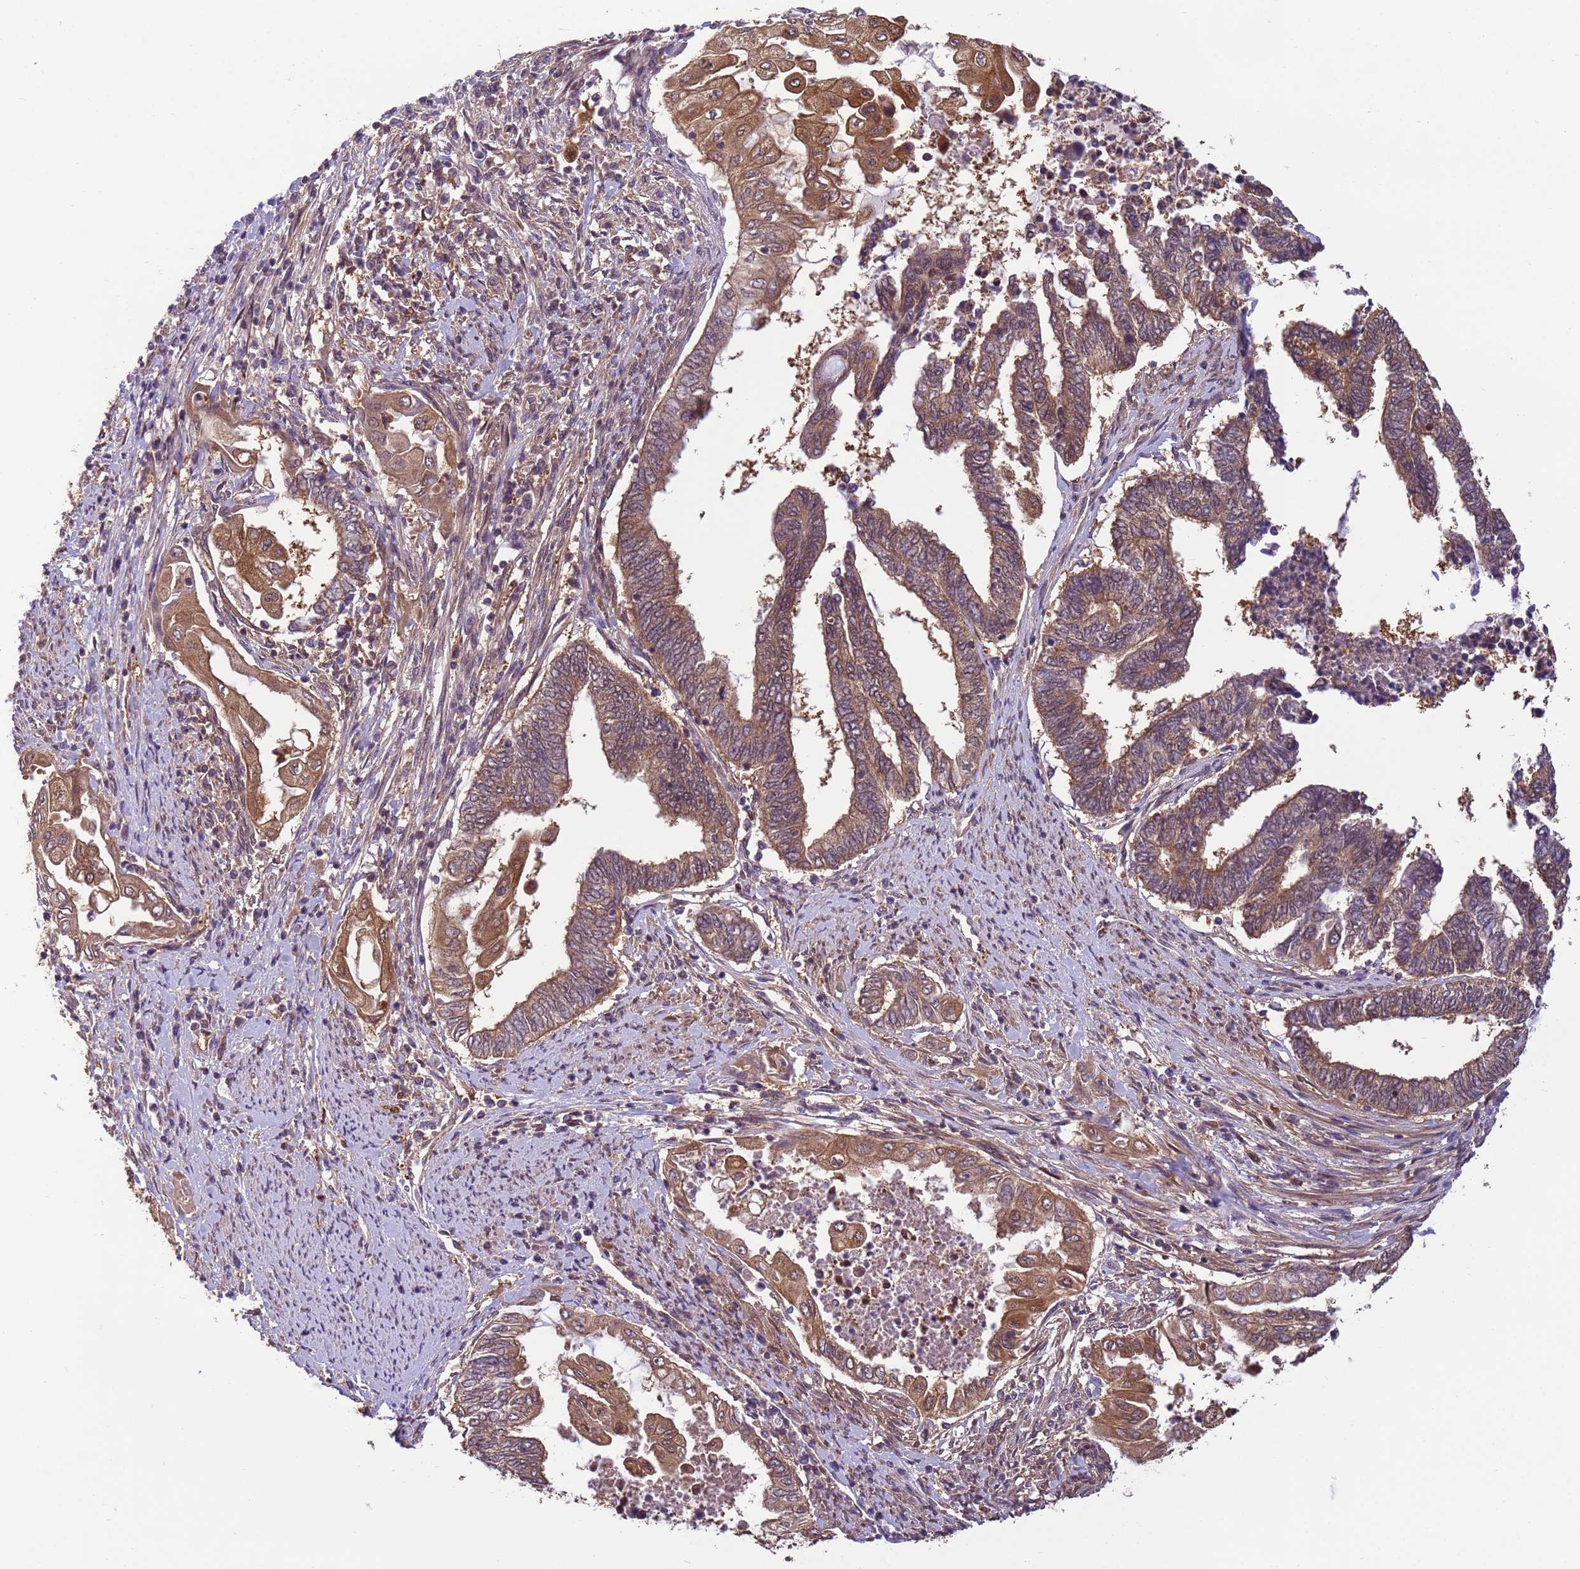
{"staining": {"intensity": "moderate", "quantity": ">75%", "location": "cytoplasmic/membranous"}, "tissue": "endometrial cancer", "cell_type": "Tumor cells", "image_type": "cancer", "snomed": [{"axis": "morphology", "description": "Adenocarcinoma, NOS"}, {"axis": "topography", "description": "Uterus"}, {"axis": "topography", "description": "Endometrium"}], "caption": "A brown stain labels moderate cytoplasmic/membranous staining of a protein in endometrial cancer (adenocarcinoma) tumor cells.", "gene": "NPEPPS", "patient": {"sex": "female", "age": 70}}